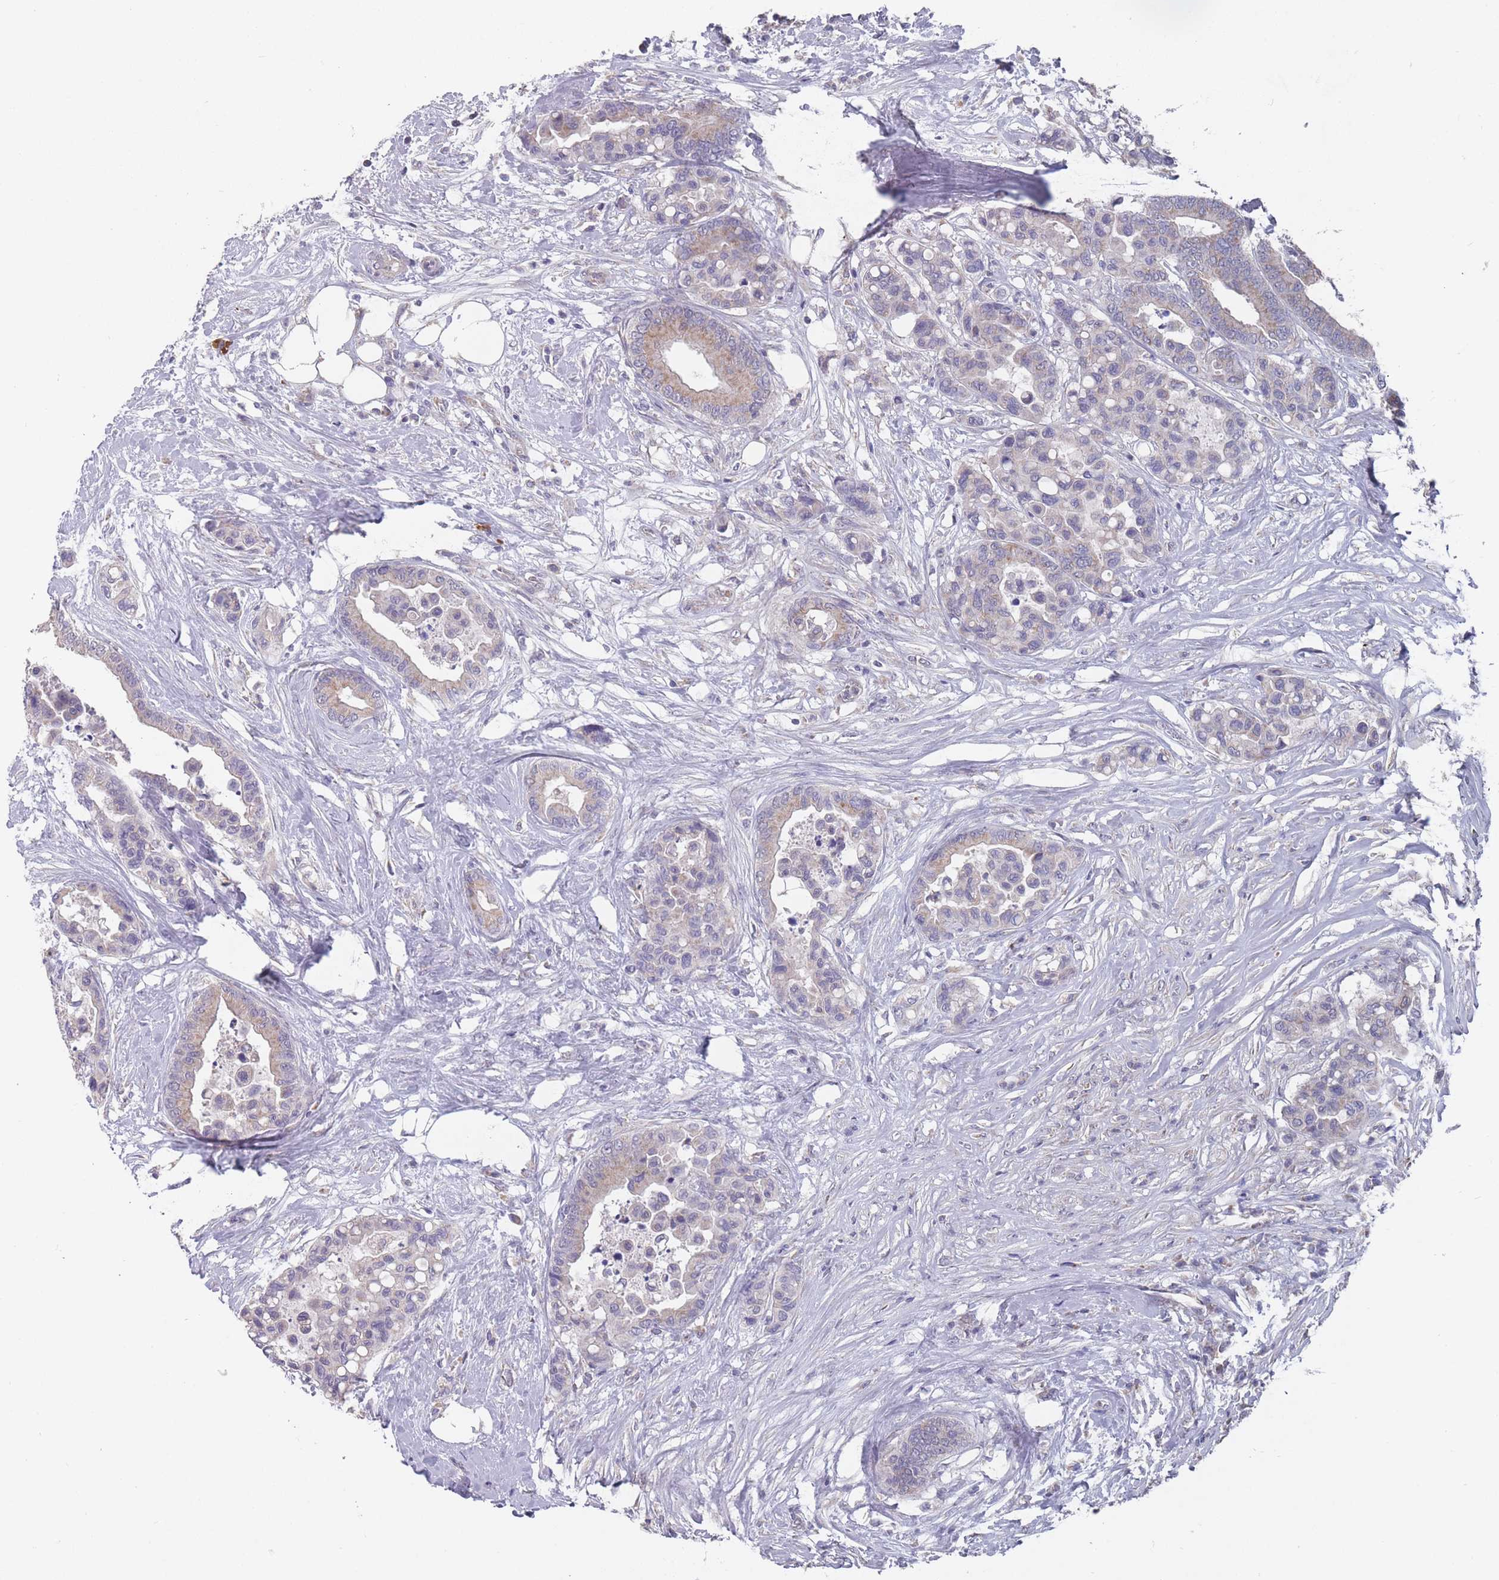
{"staining": {"intensity": "weak", "quantity": "25%-75%", "location": "cytoplasmic/membranous"}, "tissue": "colorectal cancer", "cell_type": "Tumor cells", "image_type": "cancer", "snomed": [{"axis": "morphology", "description": "Adenocarcinoma, NOS"}, {"axis": "topography", "description": "Colon"}], "caption": "Colorectal cancer stained with a protein marker shows weak staining in tumor cells.", "gene": "PEX7", "patient": {"sex": "male", "age": 82}}